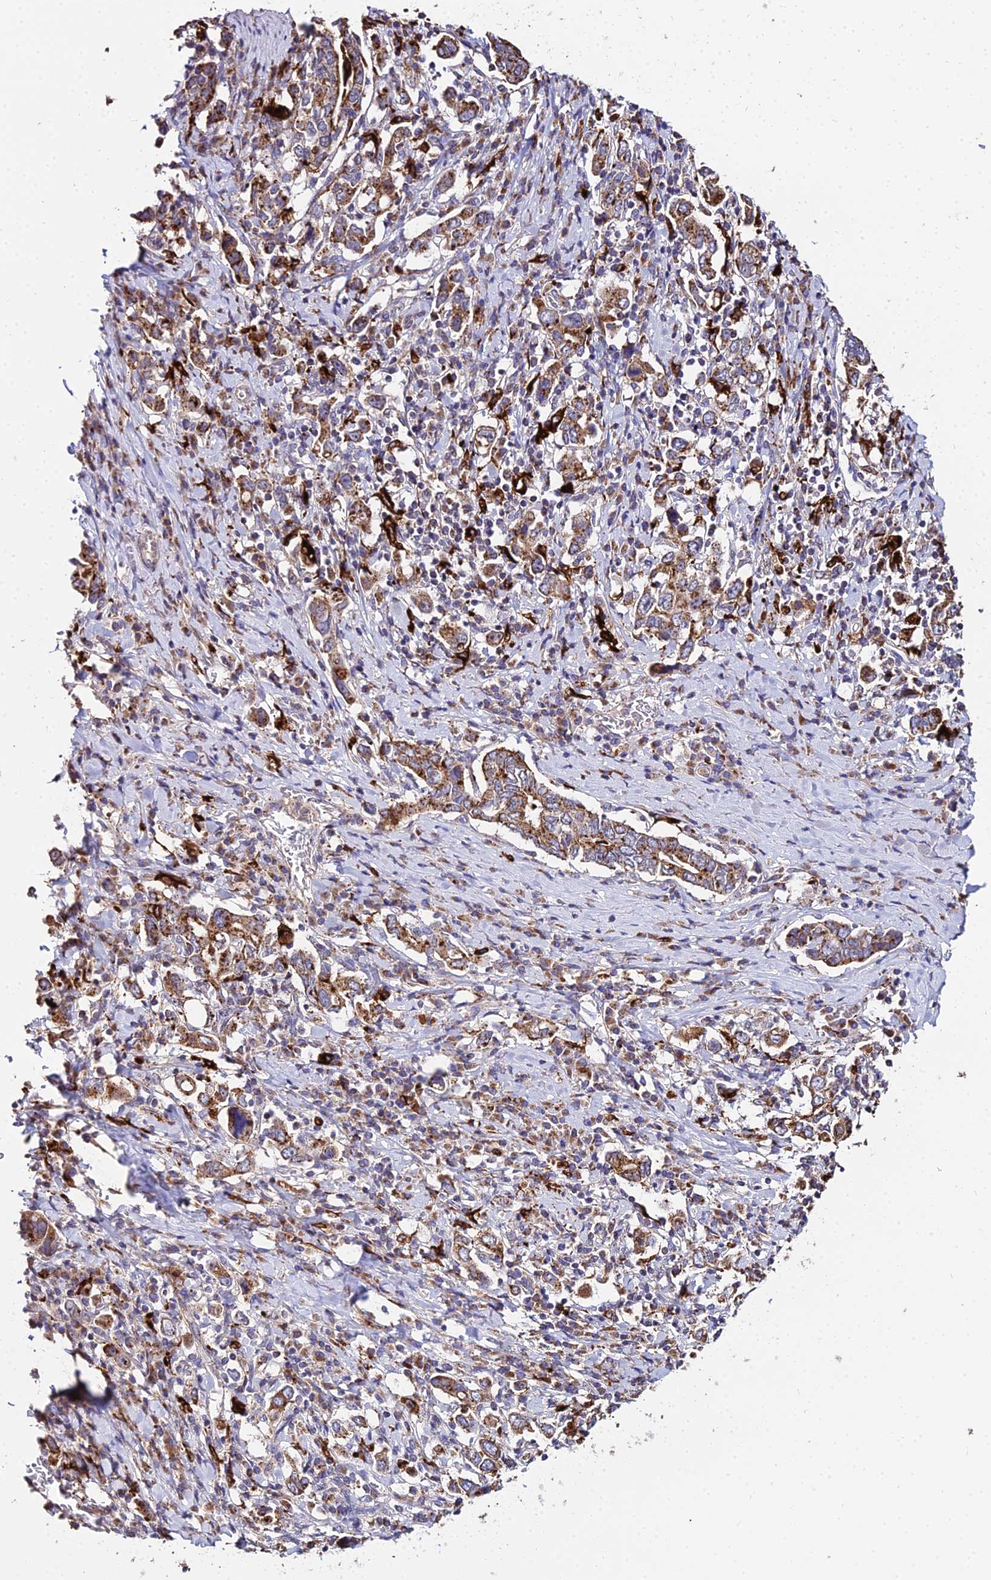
{"staining": {"intensity": "moderate", "quantity": ">75%", "location": "cytoplasmic/membranous"}, "tissue": "stomach cancer", "cell_type": "Tumor cells", "image_type": "cancer", "snomed": [{"axis": "morphology", "description": "Adenocarcinoma, NOS"}, {"axis": "topography", "description": "Stomach, upper"}, {"axis": "topography", "description": "Stomach"}], "caption": "High-magnification brightfield microscopy of stomach cancer (adenocarcinoma) stained with DAB (3,3'-diaminobenzidine) (brown) and counterstained with hematoxylin (blue). tumor cells exhibit moderate cytoplasmic/membranous staining is present in about>75% of cells. (DAB IHC with brightfield microscopy, high magnification).", "gene": "PEX19", "patient": {"sex": "male", "age": 62}}